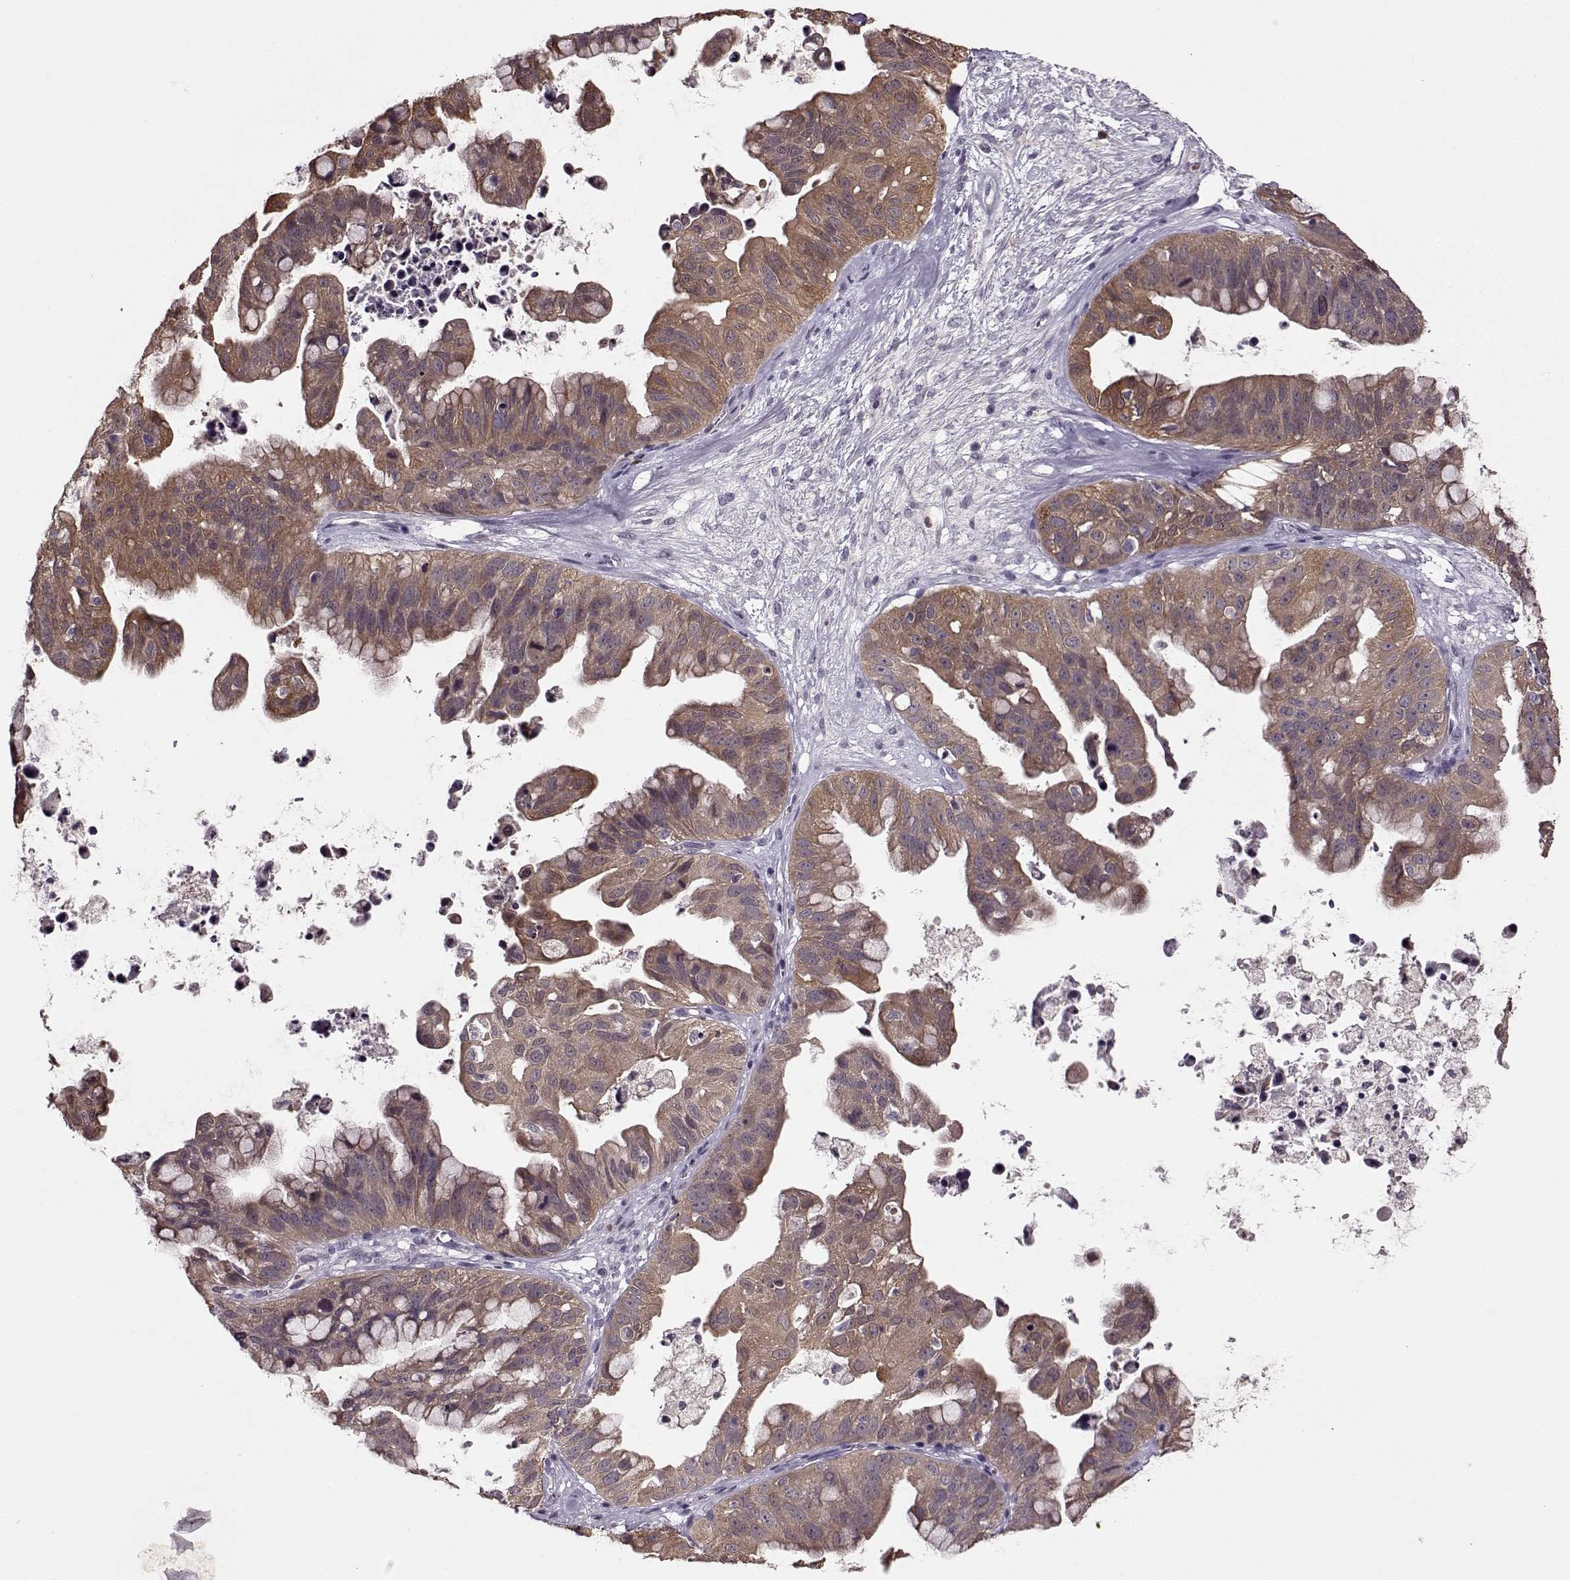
{"staining": {"intensity": "moderate", "quantity": ">75%", "location": "cytoplasmic/membranous"}, "tissue": "ovarian cancer", "cell_type": "Tumor cells", "image_type": "cancer", "snomed": [{"axis": "morphology", "description": "Cystadenocarcinoma, mucinous, NOS"}, {"axis": "topography", "description": "Ovary"}], "caption": "This histopathology image exhibits IHC staining of human ovarian cancer, with medium moderate cytoplasmic/membranous expression in approximately >75% of tumor cells.", "gene": "ACOT11", "patient": {"sex": "female", "age": 76}}